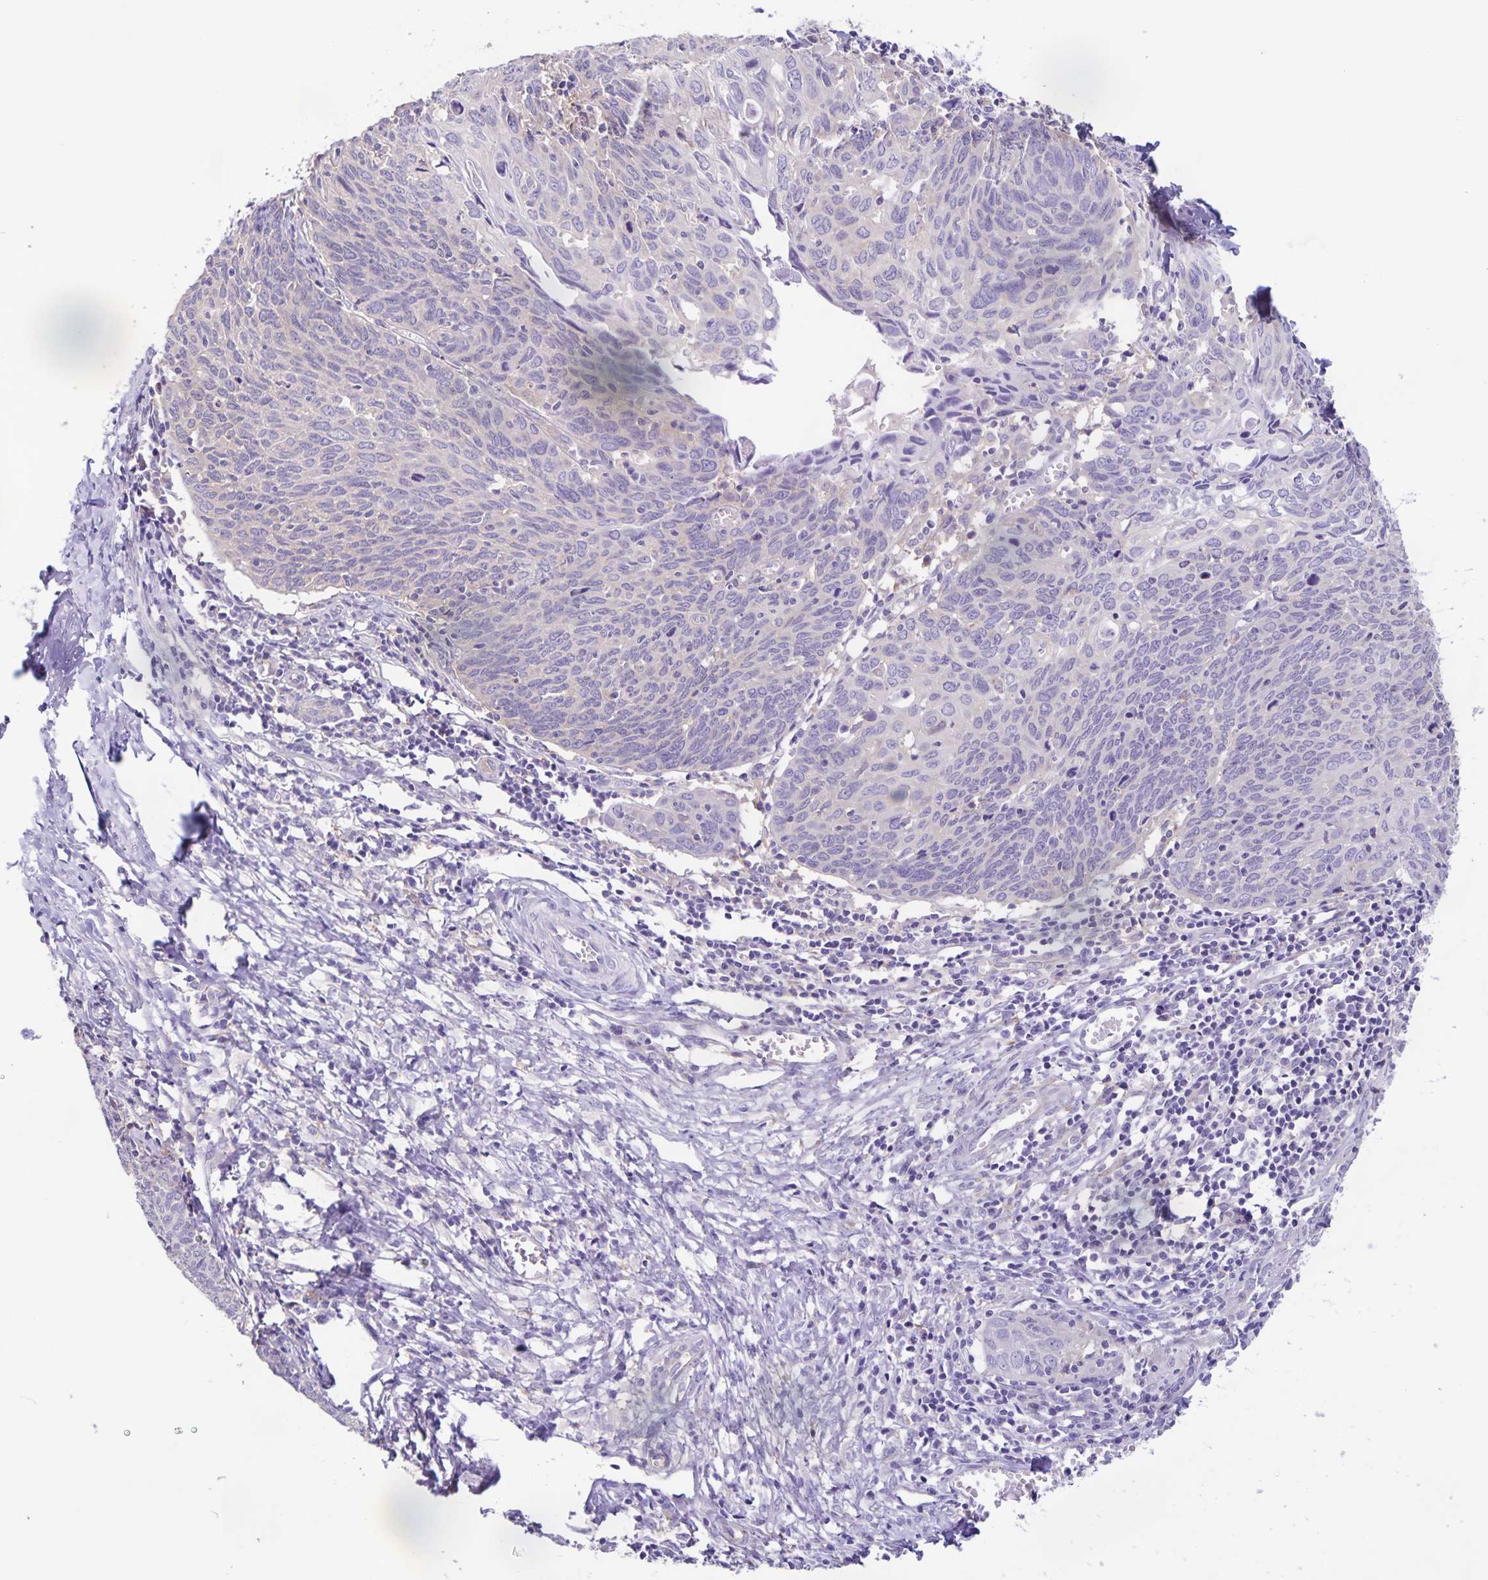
{"staining": {"intensity": "negative", "quantity": "none", "location": "none"}, "tissue": "cervical cancer", "cell_type": "Tumor cells", "image_type": "cancer", "snomed": [{"axis": "morphology", "description": "Squamous cell carcinoma, NOS"}, {"axis": "topography", "description": "Cervix"}], "caption": "Tumor cells are negative for brown protein staining in cervical cancer (squamous cell carcinoma). (Brightfield microscopy of DAB (3,3'-diaminobenzidine) immunohistochemistry at high magnification).", "gene": "BOLL", "patient": {"sex": "female", "age": 39}}